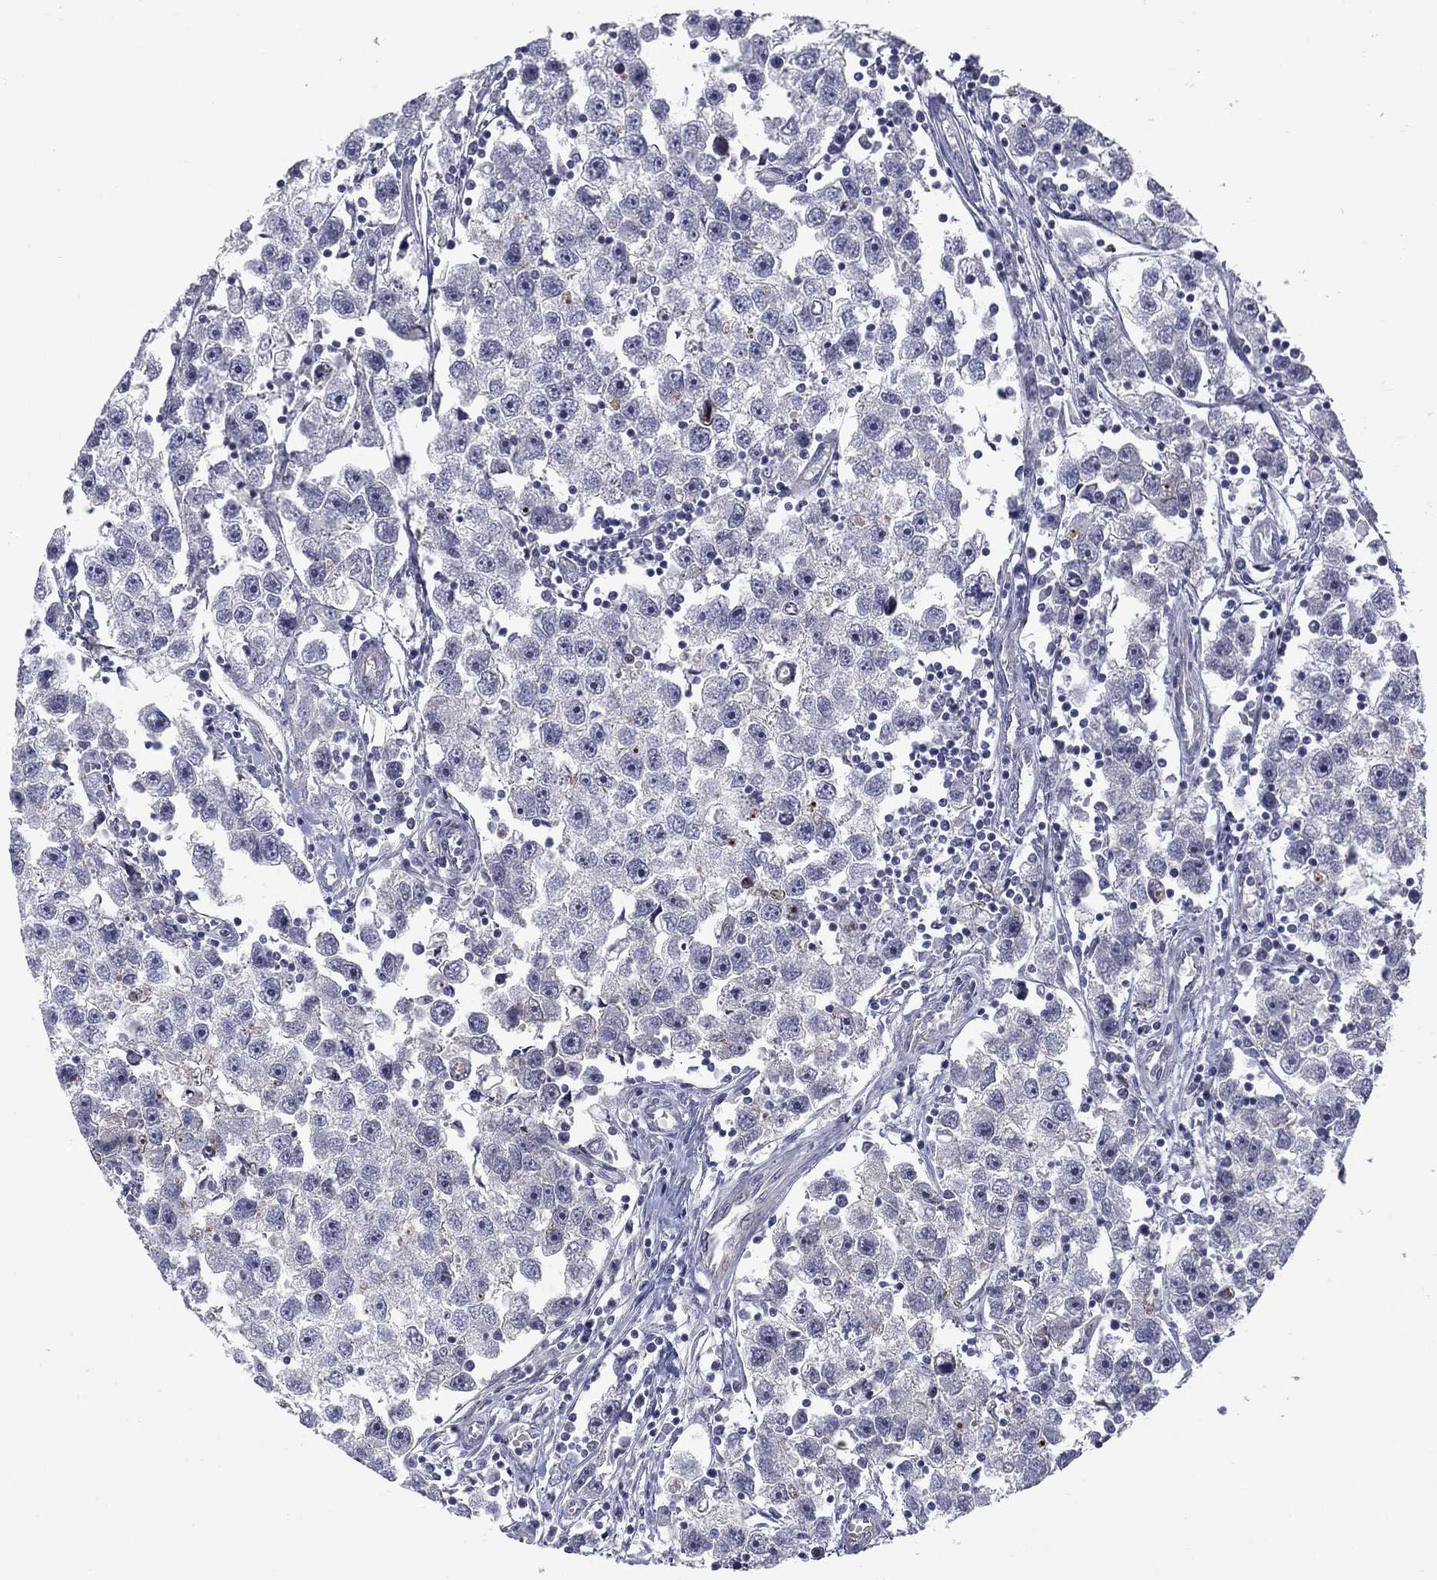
{"staining": {"intensity": "negative", "quantity": "none", "location": "none"}, "tissue": "testis cancer", "cell_type": "Tumor cells", "image_type": "cancer", "snomed": [{"axis": "morphology", "description": "Seminoma, NOS"}, {"axis": "topography", "description": "Testis"}], "caption": "Immunohistochemical staining of human seminoma (testis) displays no significant expression in tumor cells.", "gene": "SLC1A1", "patient": {"sex": "male", "age": 30}}